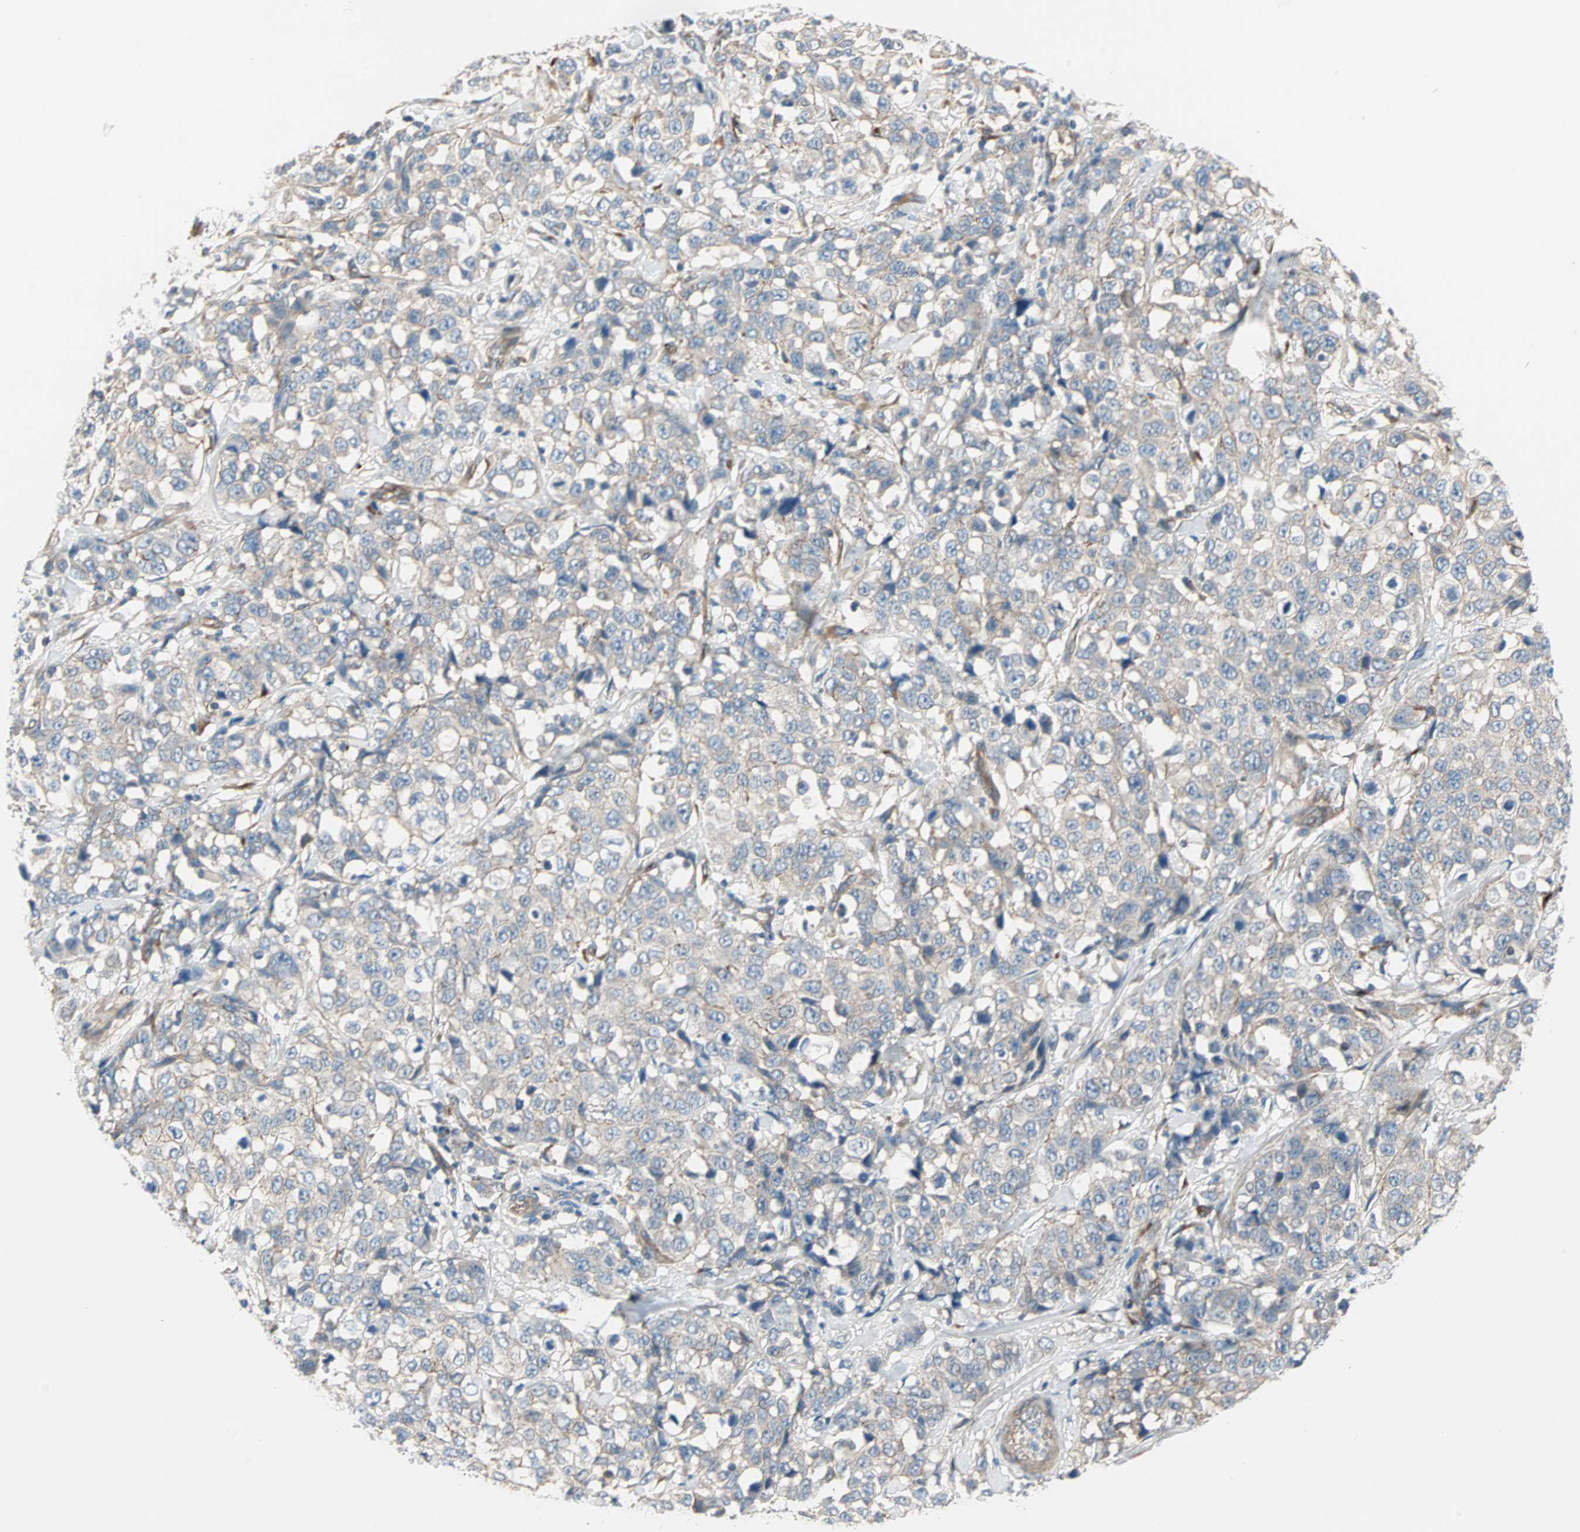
{"staining": {"intensity": "weak", "quantity": "<25%", "location": "cytoplasmic/membranous"}, "tissue": "stomach cancer", "cell_type": "Tumor cells", "image_type": "cancer", "snomed": [{"axis": "morphology", "description": "Normal tissue, NOS"}, {"axis": "morphology", "description": "Adenocarcinoma, NOS"}, {"axis": "topography", "description": "Stomach"}], "caption": "Immunohistochemistry (IHC) micrograph of stomach cancer (adenocarcinoma) stained for a protein (brown), which reveals no staining in tumor cells.", "gene": "PDE8A", "patient": {"sex": "male", "age": 48}}